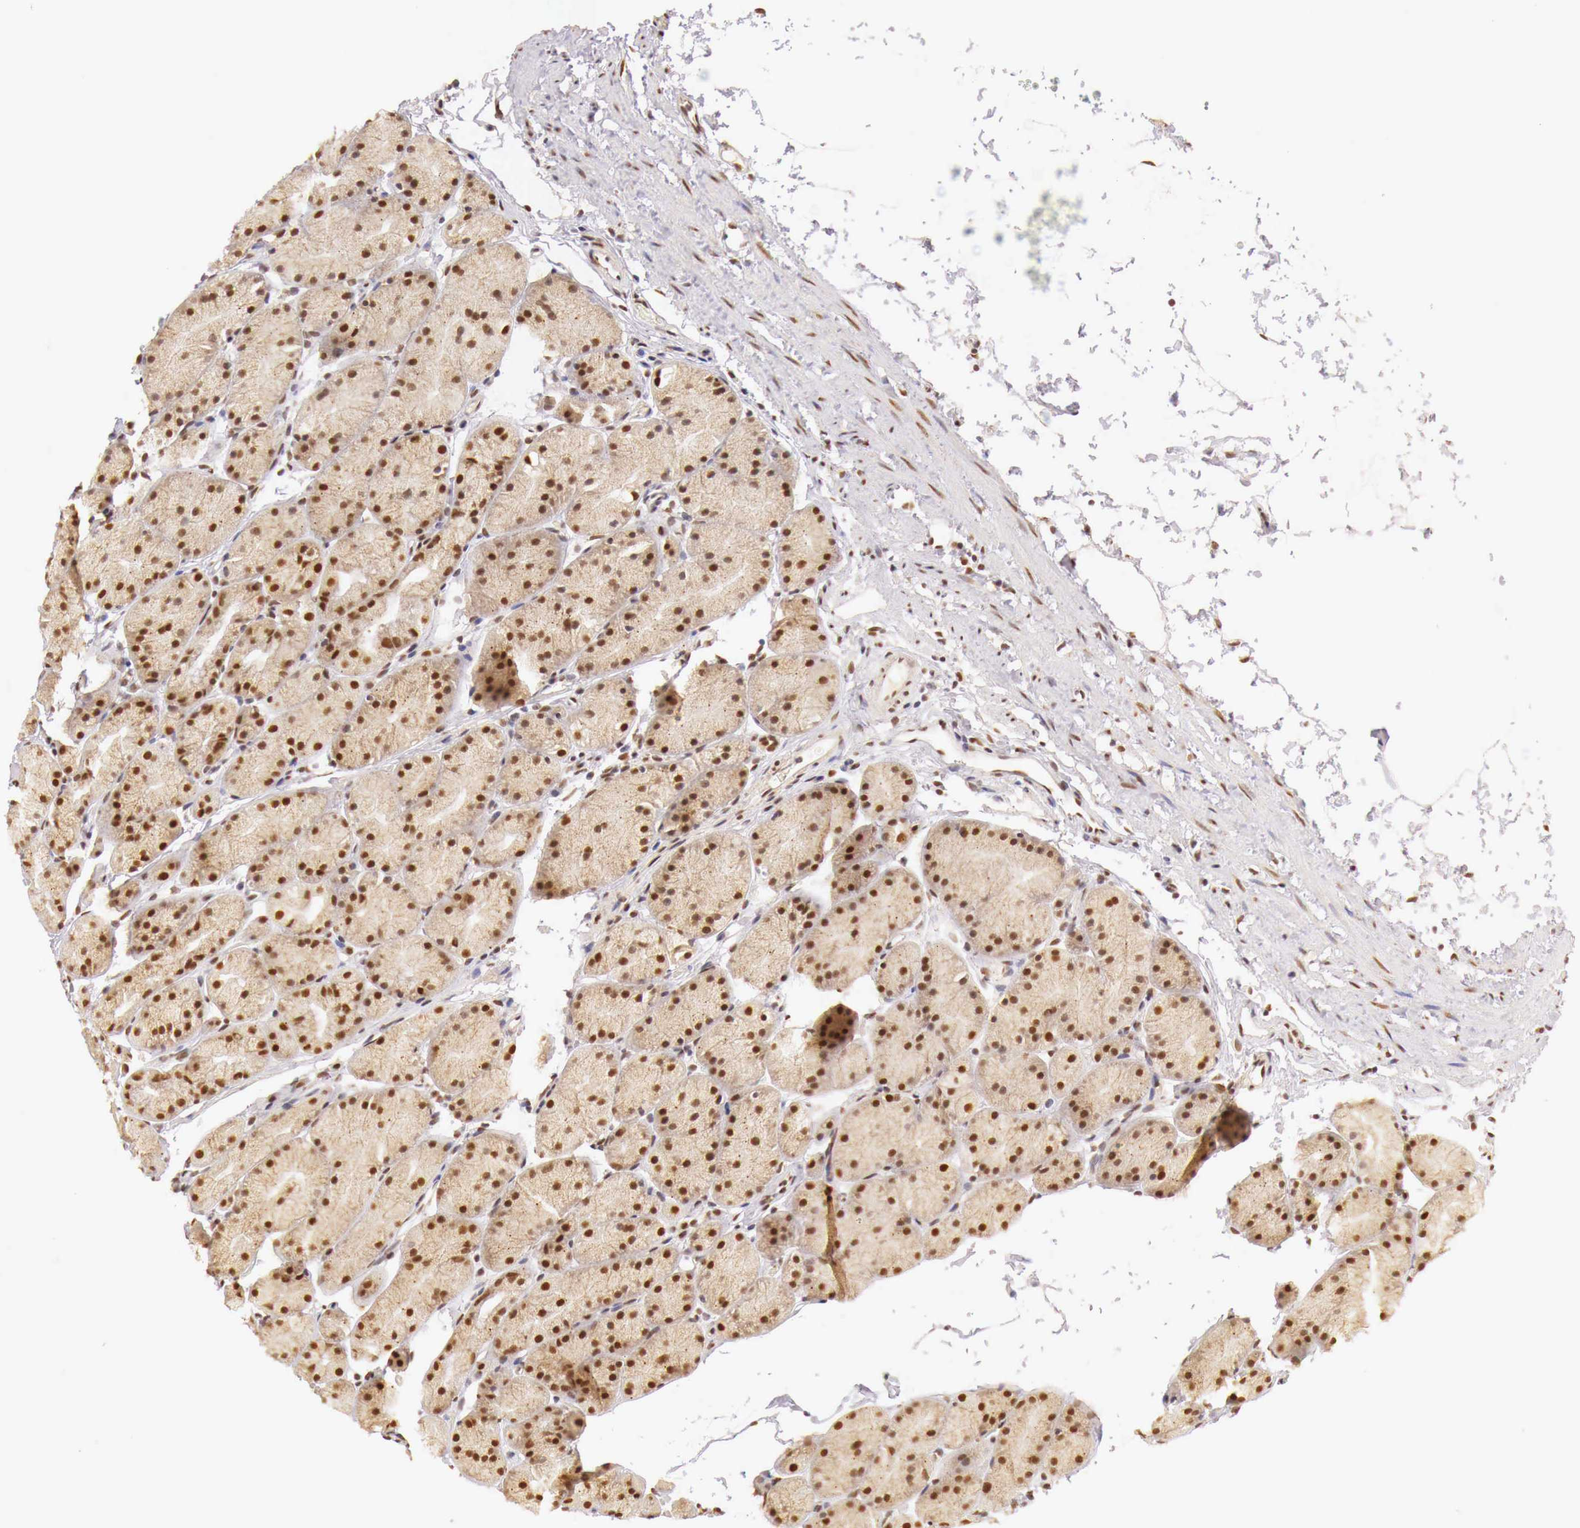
{"staining": {"intensity": "moderate", "quantity": ">75%", "location": "cytoplasmic/membranous,nuclear"}, "tissue": "stomach", "cell_type": "Glandular cells", "image_type": "normal", "snomed": [{"axis": "morphology", "description": "Adenocarcinoma, NOS"}, {"axis": "topography", "description": "Stomach, upper"}], "caption": "A medium amount of moderate cytoplasmic/membranous,nuclear staining is appreciated in about >75% of glandular cells in unremarkable stomach.", "gene": "GPKOW", "patient": {"sex": "male", "age": 47}}